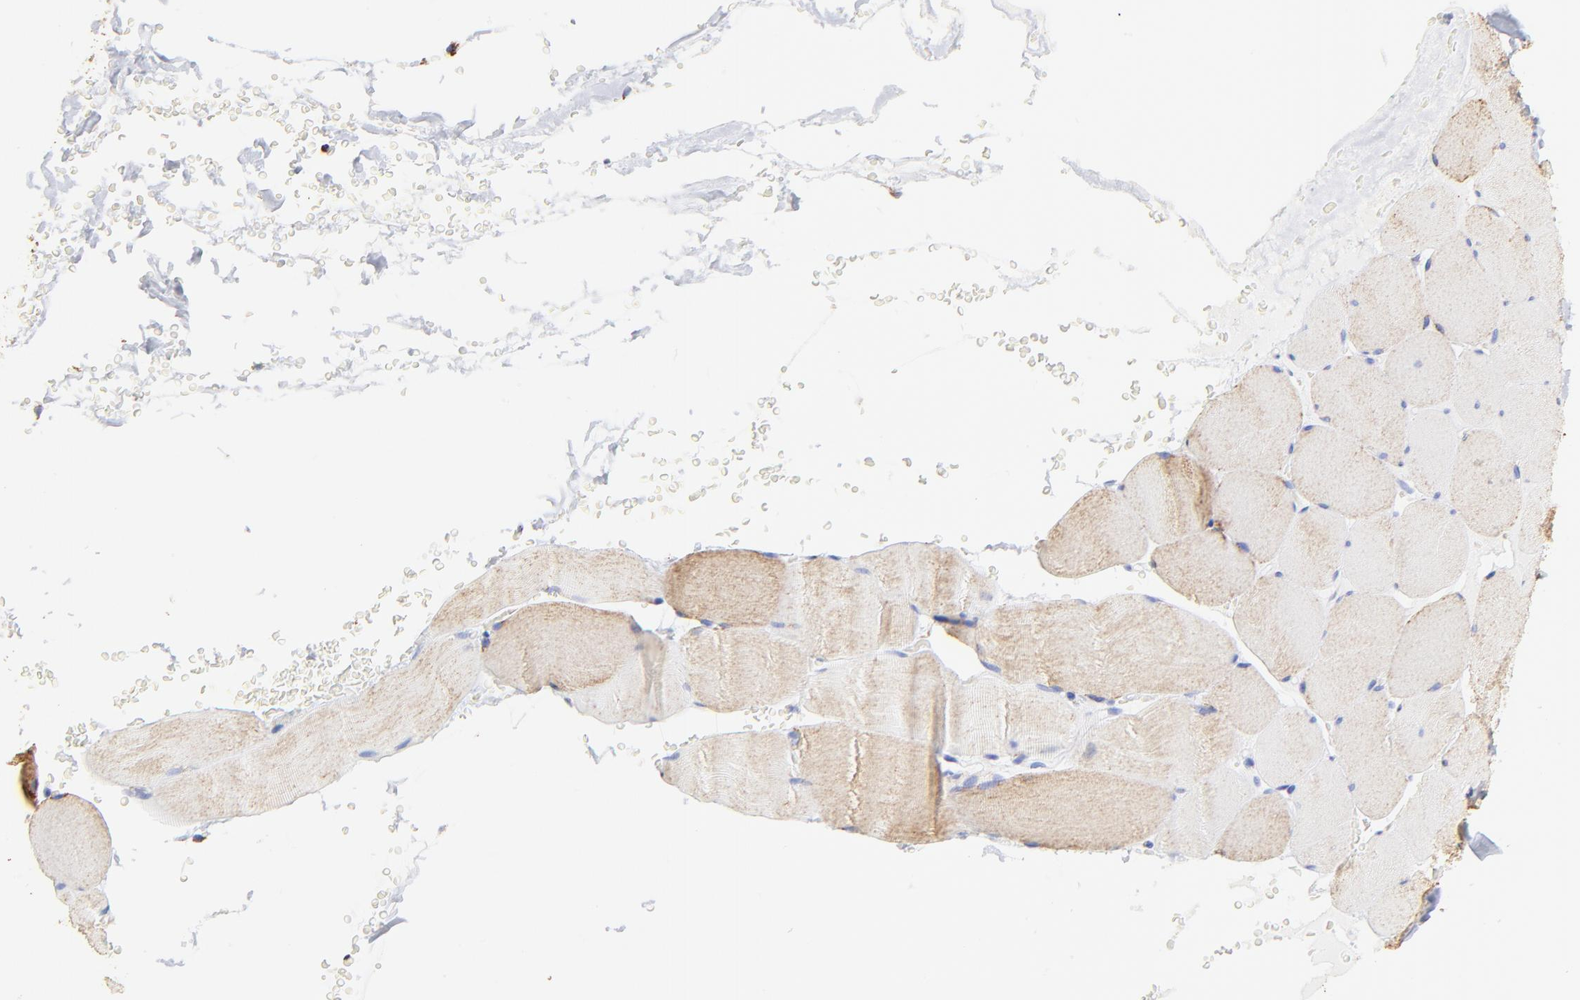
{"staining": {"intensity": "moderate", "quantity": ">75%", "location": "cytoplasmic/membranous"}, "tissue": "skeletal muscle", "cell_type": "Myocytes", "image_type": "normal", "snomed": [{"axis": "morphology", "description": "Normal tissue, NOS"}, {"axis": "topography", "description": "Skeletal muscle"}], "caption": "Protein expression analysis of unremarkable skeletal muscle shows moderate cytoplasmic/membranous positivity in approximately >75% of myocytes.", "gene": "COX4I1", "patient": {"sex": "male", "age": 62}}